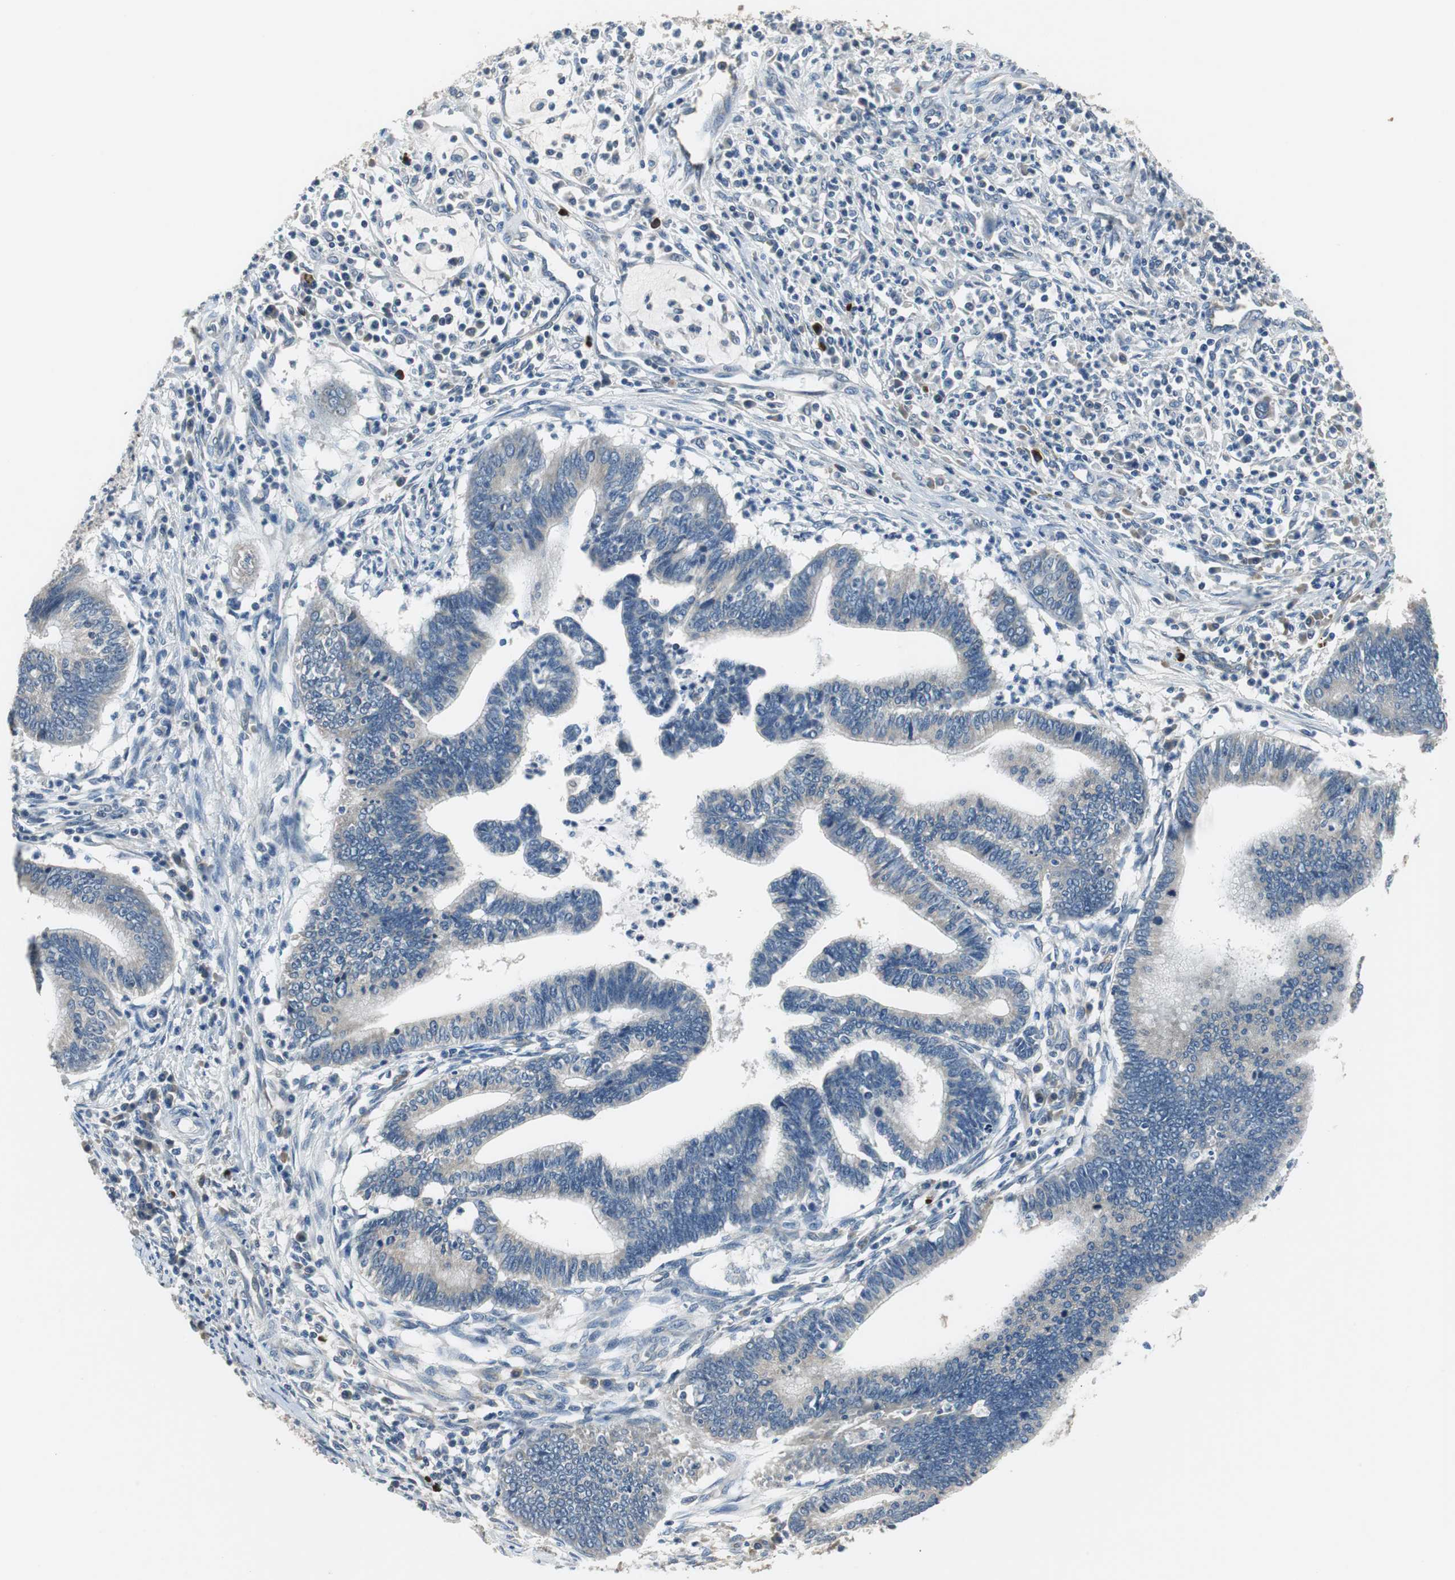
{"staining": {"intensity": "negative", "quantity": "none", "location": "none"}, "tissue": "cervical cancer", "cell_type": "Tumor cells", "image_type": "cancer", "snomed": [{"axis": "morphology", "description": "Adenocarcinoma, NOS"}, {"axis": "topography", "description": "Cervix"}], "caption": "This is a photomicrograph of IHC staining of cervical adenocarcinoma, which shows no expression in tumor cells.", "gene": "MTIF2", "patient": {"sex": "female", "age": 36}}